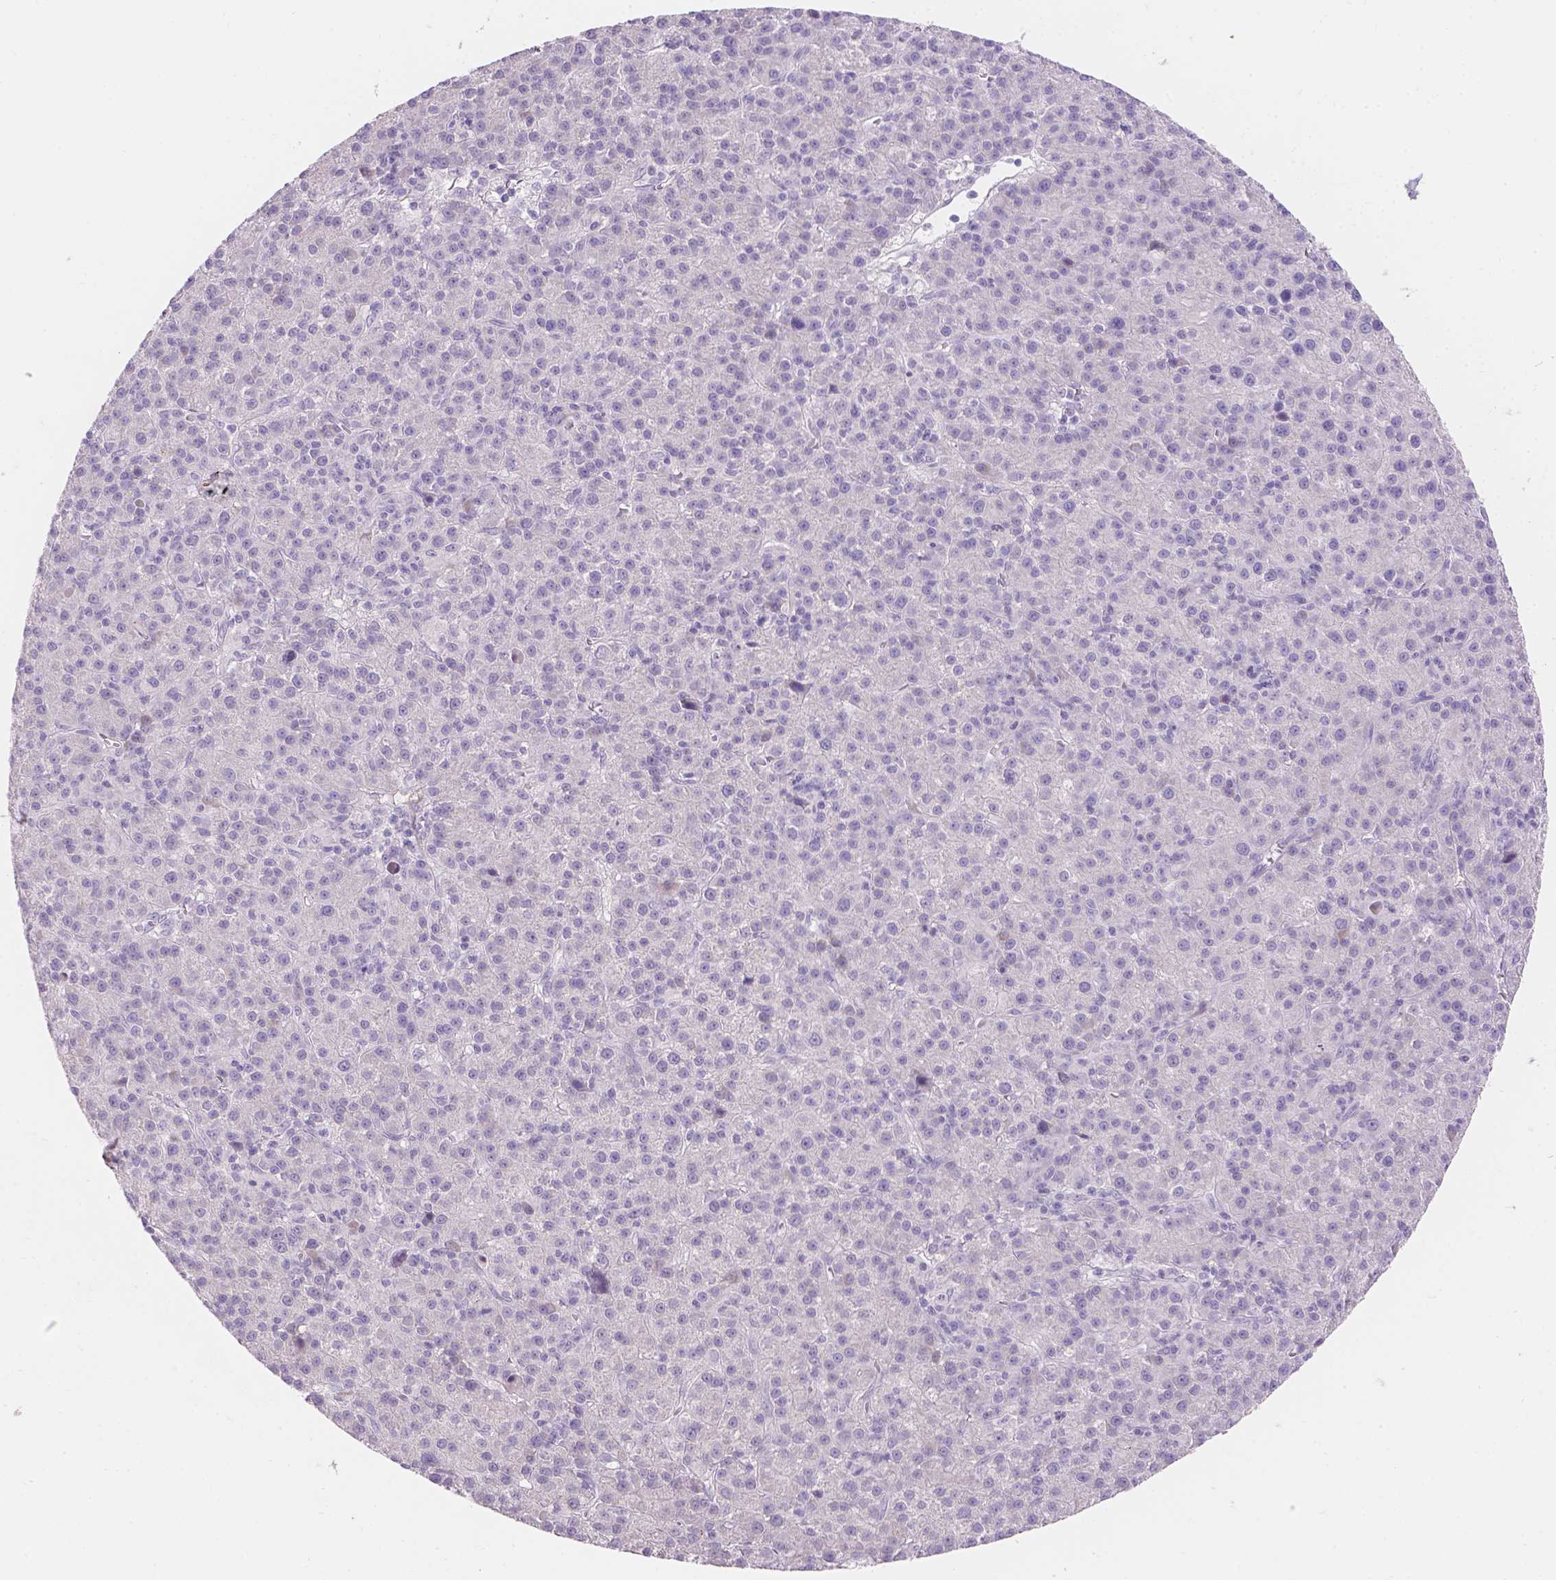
{"staining": {"intensity": "negative", "quantity": "none", "location": "none"}, "tissue": "liver cancer", "cell_type": "Tumor cells", "image_type": "cancer", "snomed": [{"axis": "morphology", "description": "Carcinoma, Hepatocellular, NOS"}, {"axis": "topography", "description": "Liver"}], "caption": "Image shows no significant protein staining in tumor cells of liver hepatocellular carcinoma.", "gene": "HTN3", "patient": {"sex": "female", "age": 60}}